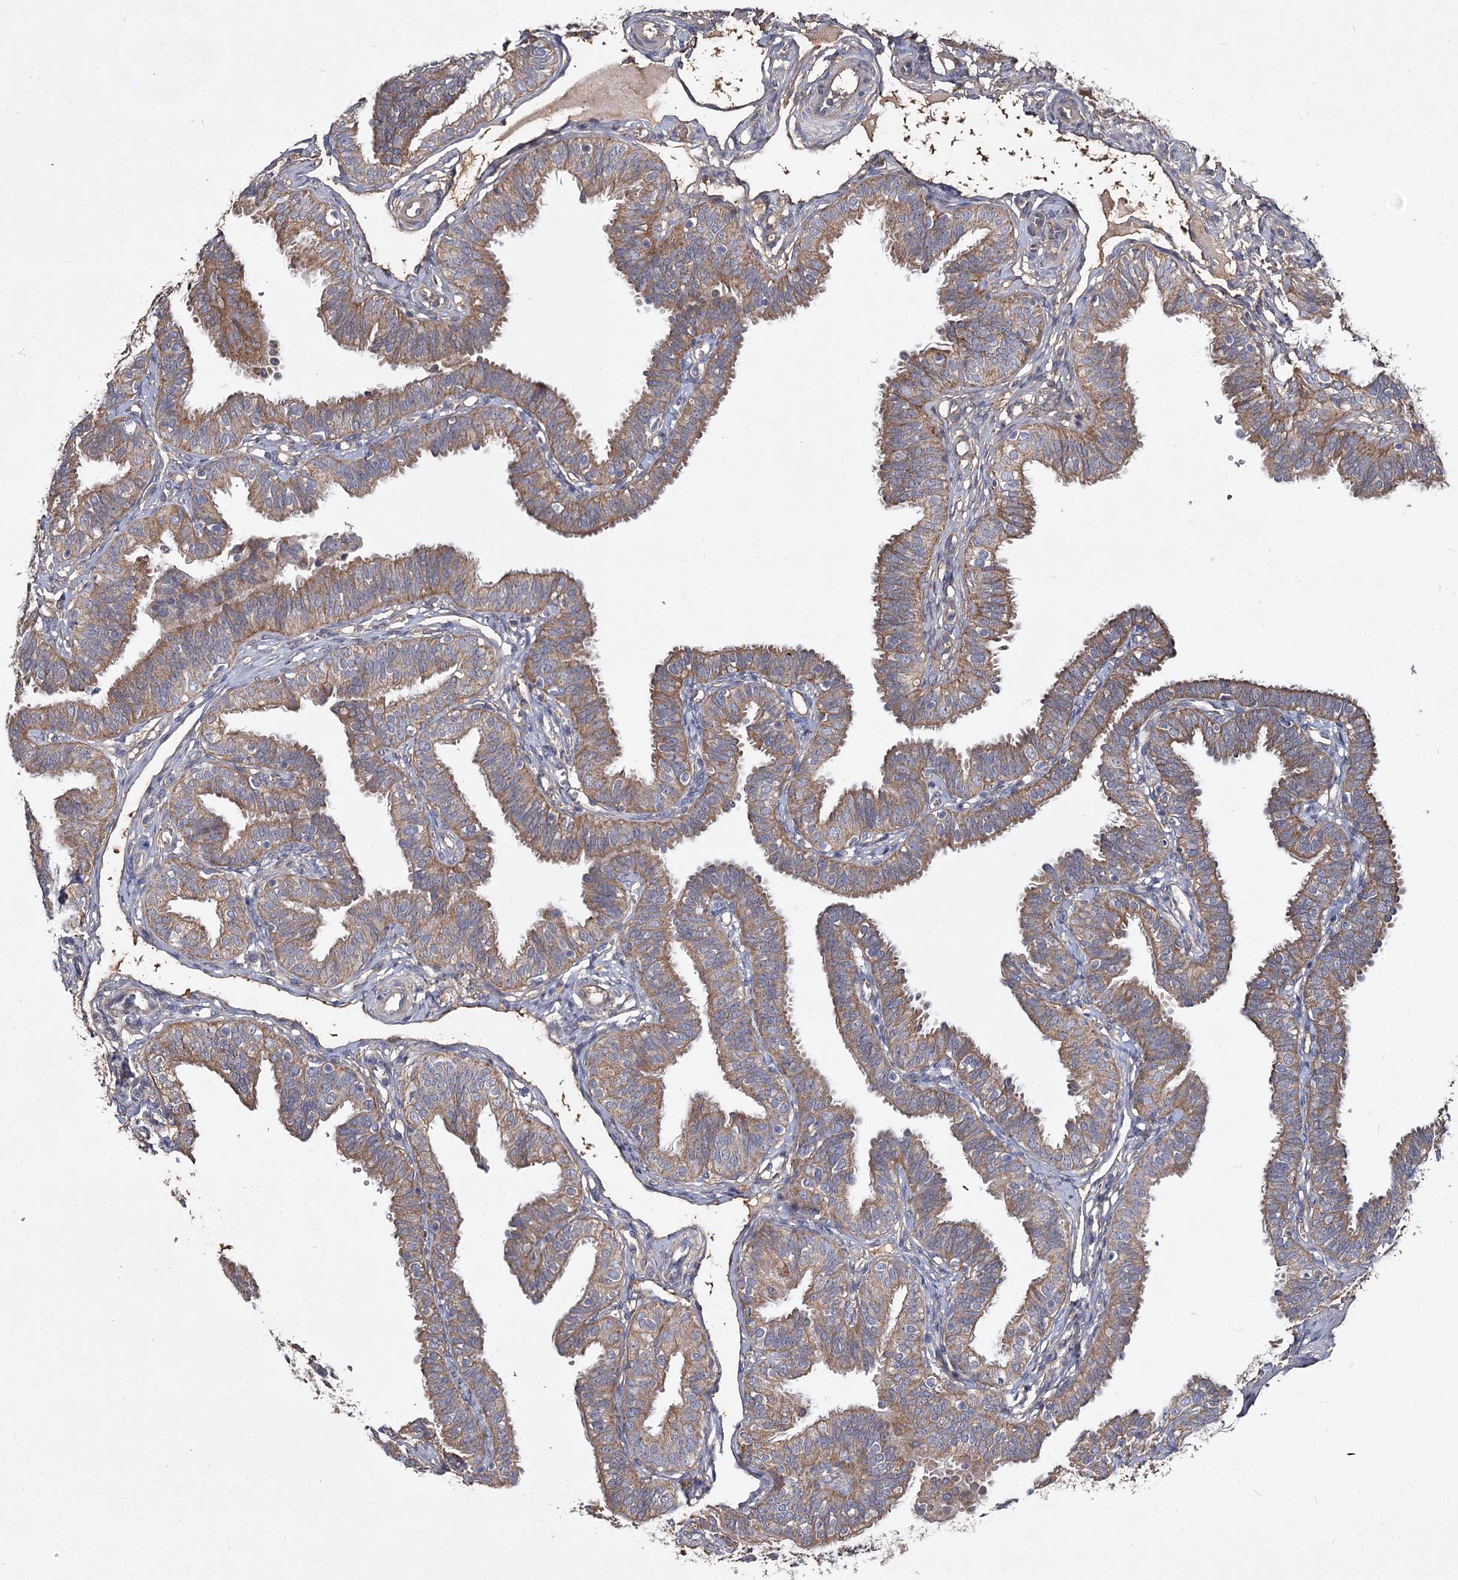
{"staining": {"intensity": "moderate", "quantity": ">75%", "location": "cytoplasmic/membranous"}, "tissue": "fallopian tube", "cell_type": "Glandular cells", "image_type": "normal", "snomed": [{"axis": "morphology", "description": "Normal tissue, NOS"}, {"axis": "topography", "description": "Fallopian tube"}], "caption": "An immunohistochemistry (IHC) micrograph of benign tissue is shown. Protein staining in brown highlights moderate cytoplasmic/membranous positivity in fallopian tube within glandular cells.", "gene": "MFN1", "patient": {"sex": "female", "age": 35}}